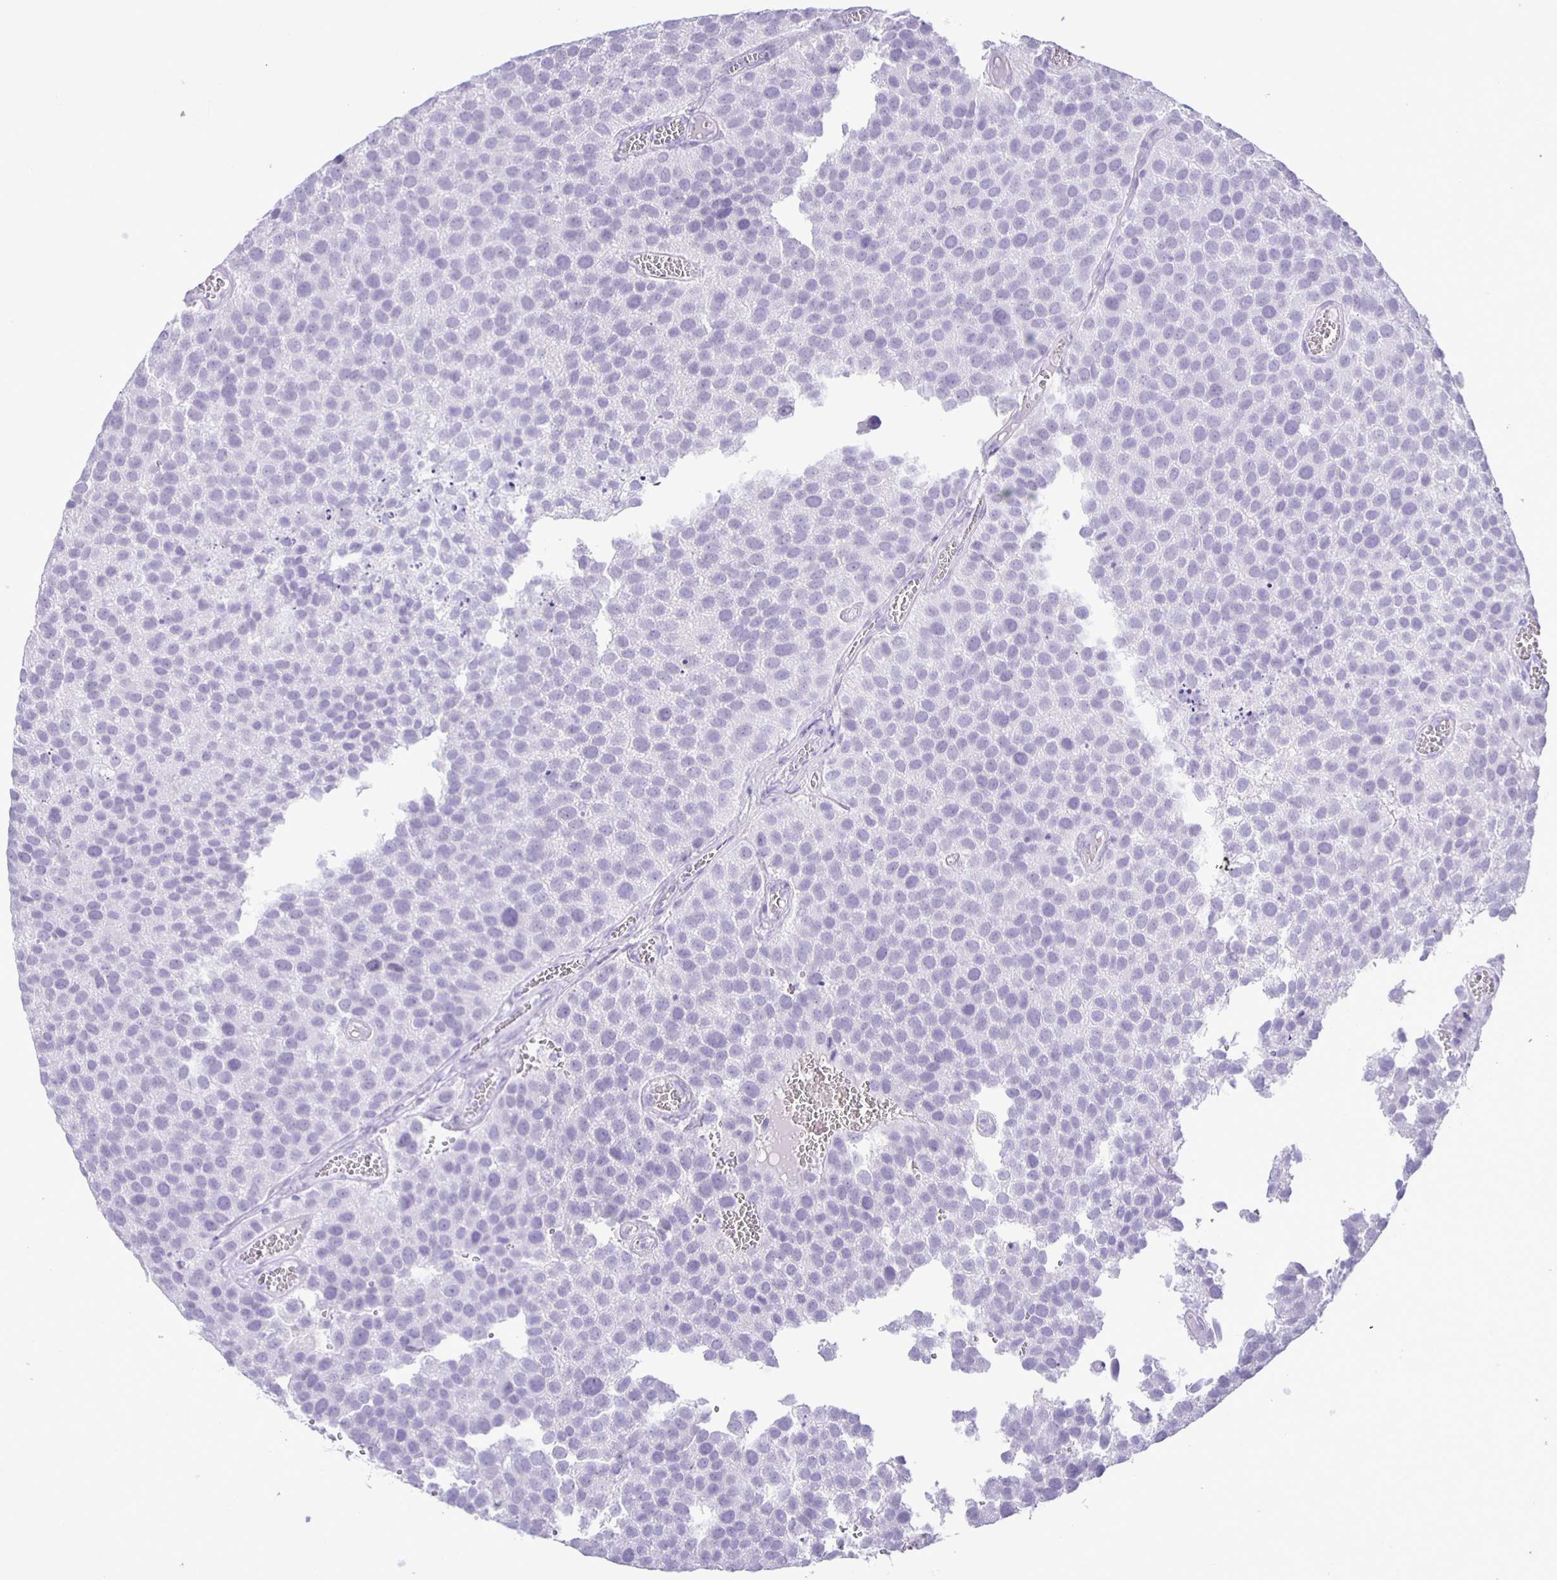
{"staining": {"intensity": "negative", "quantity": "none", "location": "none"}, "tissue": "urothelial cancer", "cell_type": "Tumor cells", "image_type": "cancer", "snomed": [{"axis": "morphology", "description": "Urothelial carcinoma, Low grade"}, {"axis": "topography", "description": "Urinary bladder"}], "caption": "Immunohistochemistry (IHC) of human urothelial cancer demonstrates no staining in tumor cells.", "gene": "EZHIP", "patient": {"sex": "female", "age": 69}}